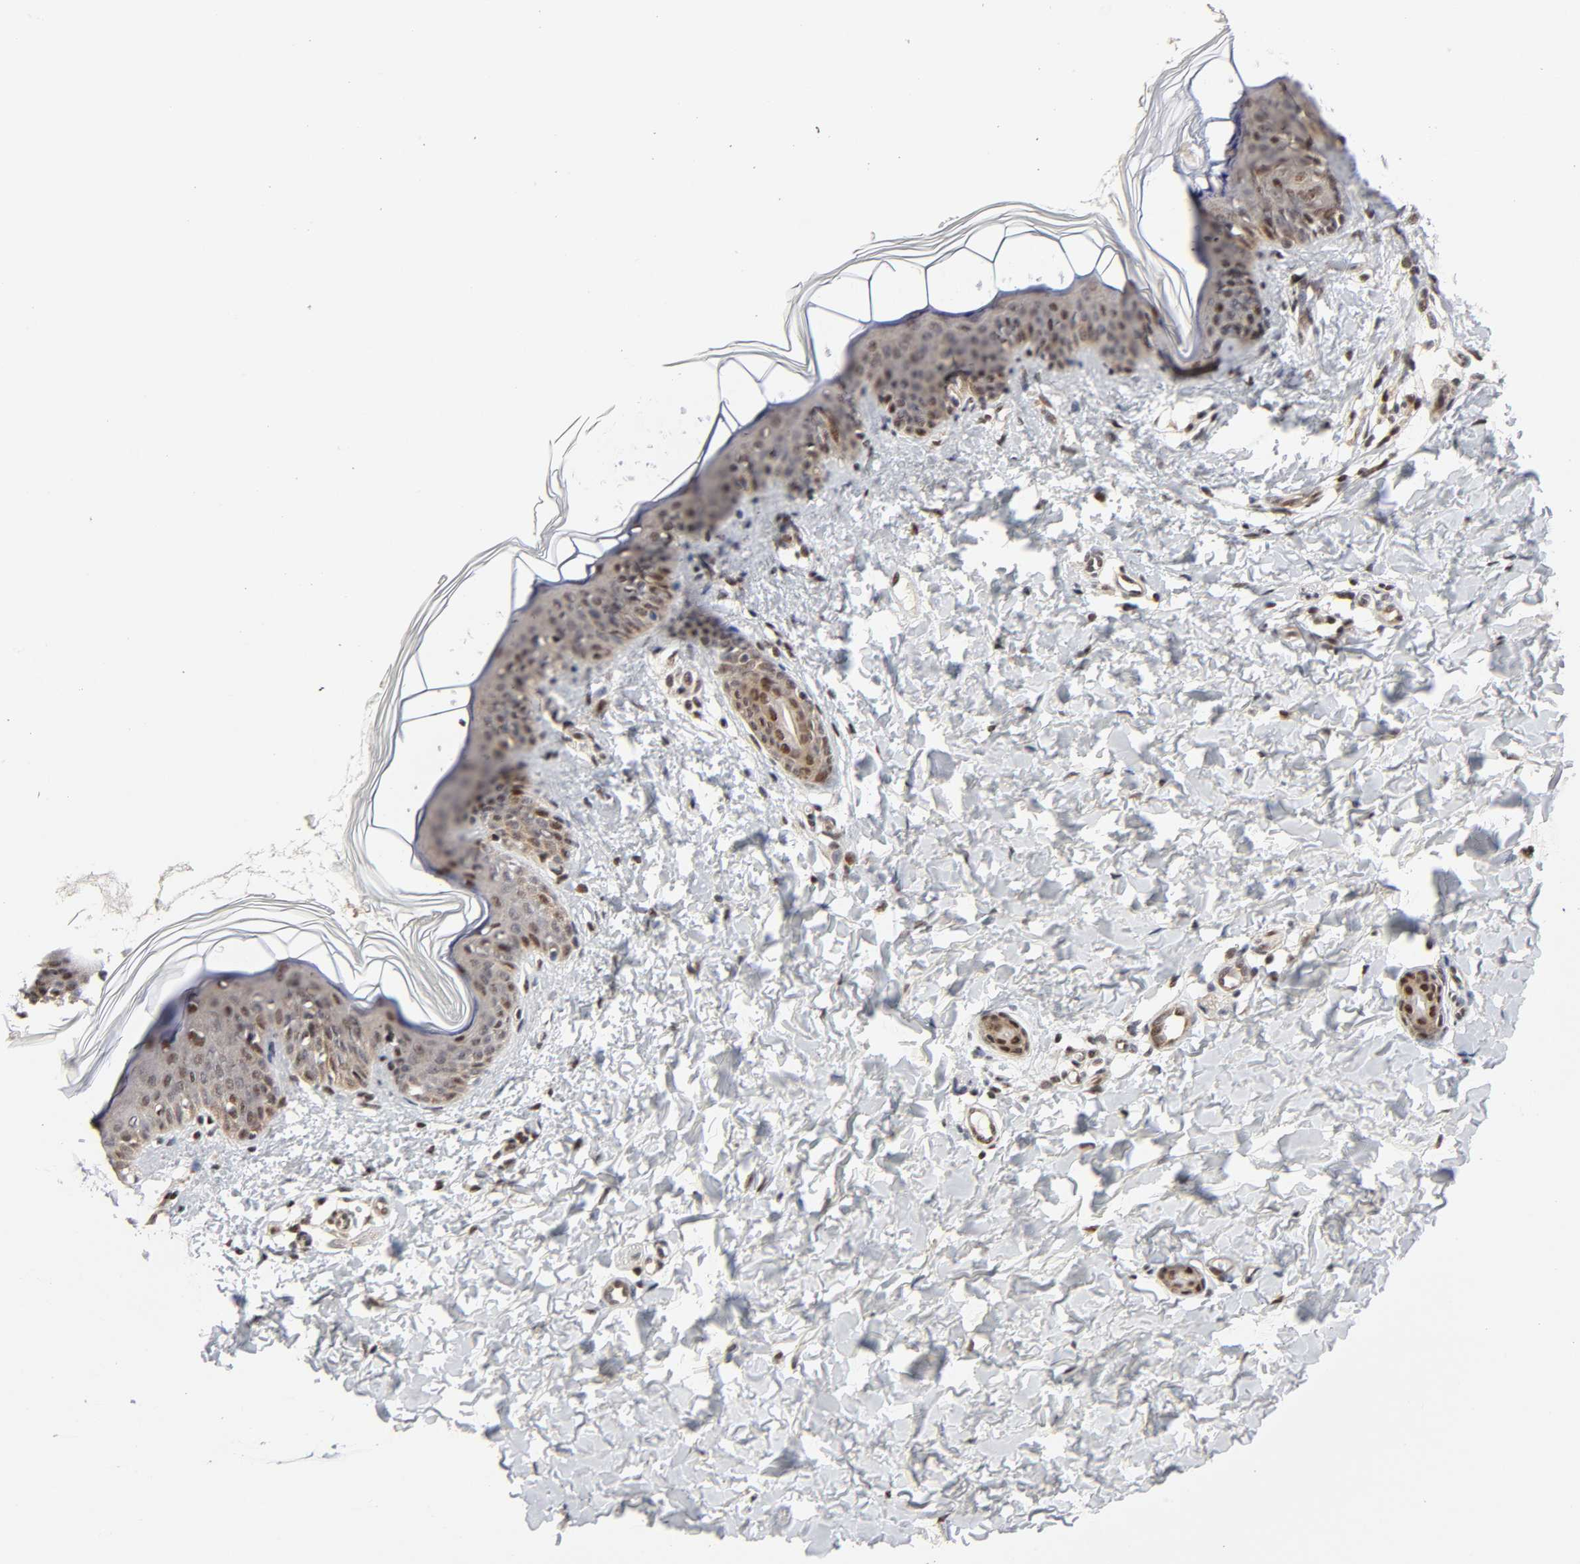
{"staining": {"intensity": "weak", "quantity": "25%-75%", "location": "cytoplasmic/membranous,nuclear"}, "tissue": "skin", "cell_type": "Fibroblasts", "image_type": "normal", "snomed": [{"axis": "morphology", "description": "Normal tissue, NOS"}, {"axis": "topography", "description": "Skin"}], "caption": "IHC micrograph of benign skin: skin stained using immunohistochemistry reveals low levels of weak protein expression localized specifically in the cytoplasmic/membranous,nuclear of fibroblasts, appearing as a cytoplasmic/membranous,nuclear brown color.", "gene": "STK38", "patient": {"sex": "female", "age": 4}}